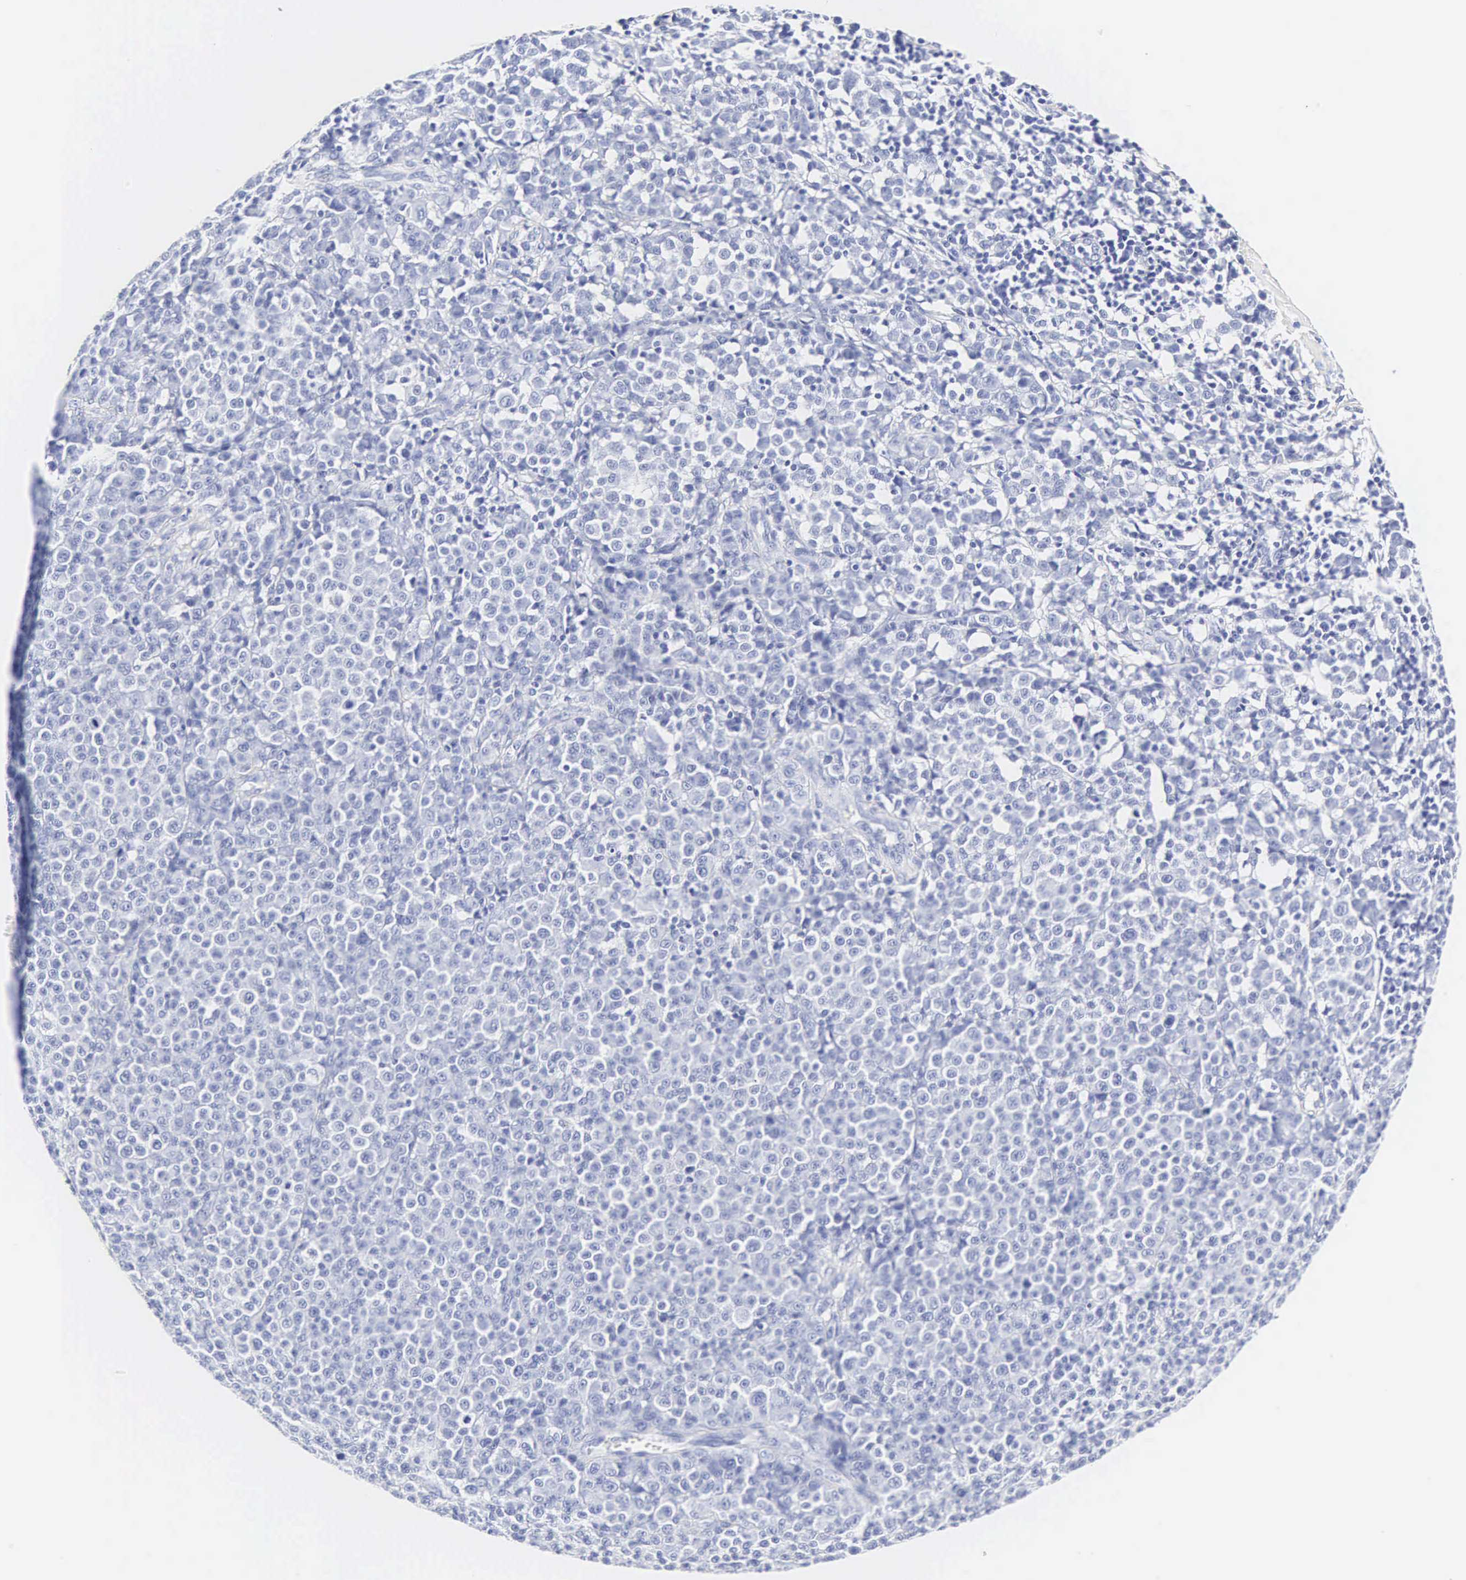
{"staining": {"intensity": "negative", "quantity": "none", "location": "none"}, "tissue": "melanoma", "cell_type": "Tumor cells", "image_type": "cancer", "snomed": [{"axis": "morphology", "description": "Malignant melanoma, Metastatic site"}, {"axis": "topography", "description": "Skin"}], "caption": "IHC of melanoma exhibits no positivity in tumor cells. Nuclei are stained in blue.", "gene": "INS", "patient": {"sex": "male", "age": 32}}